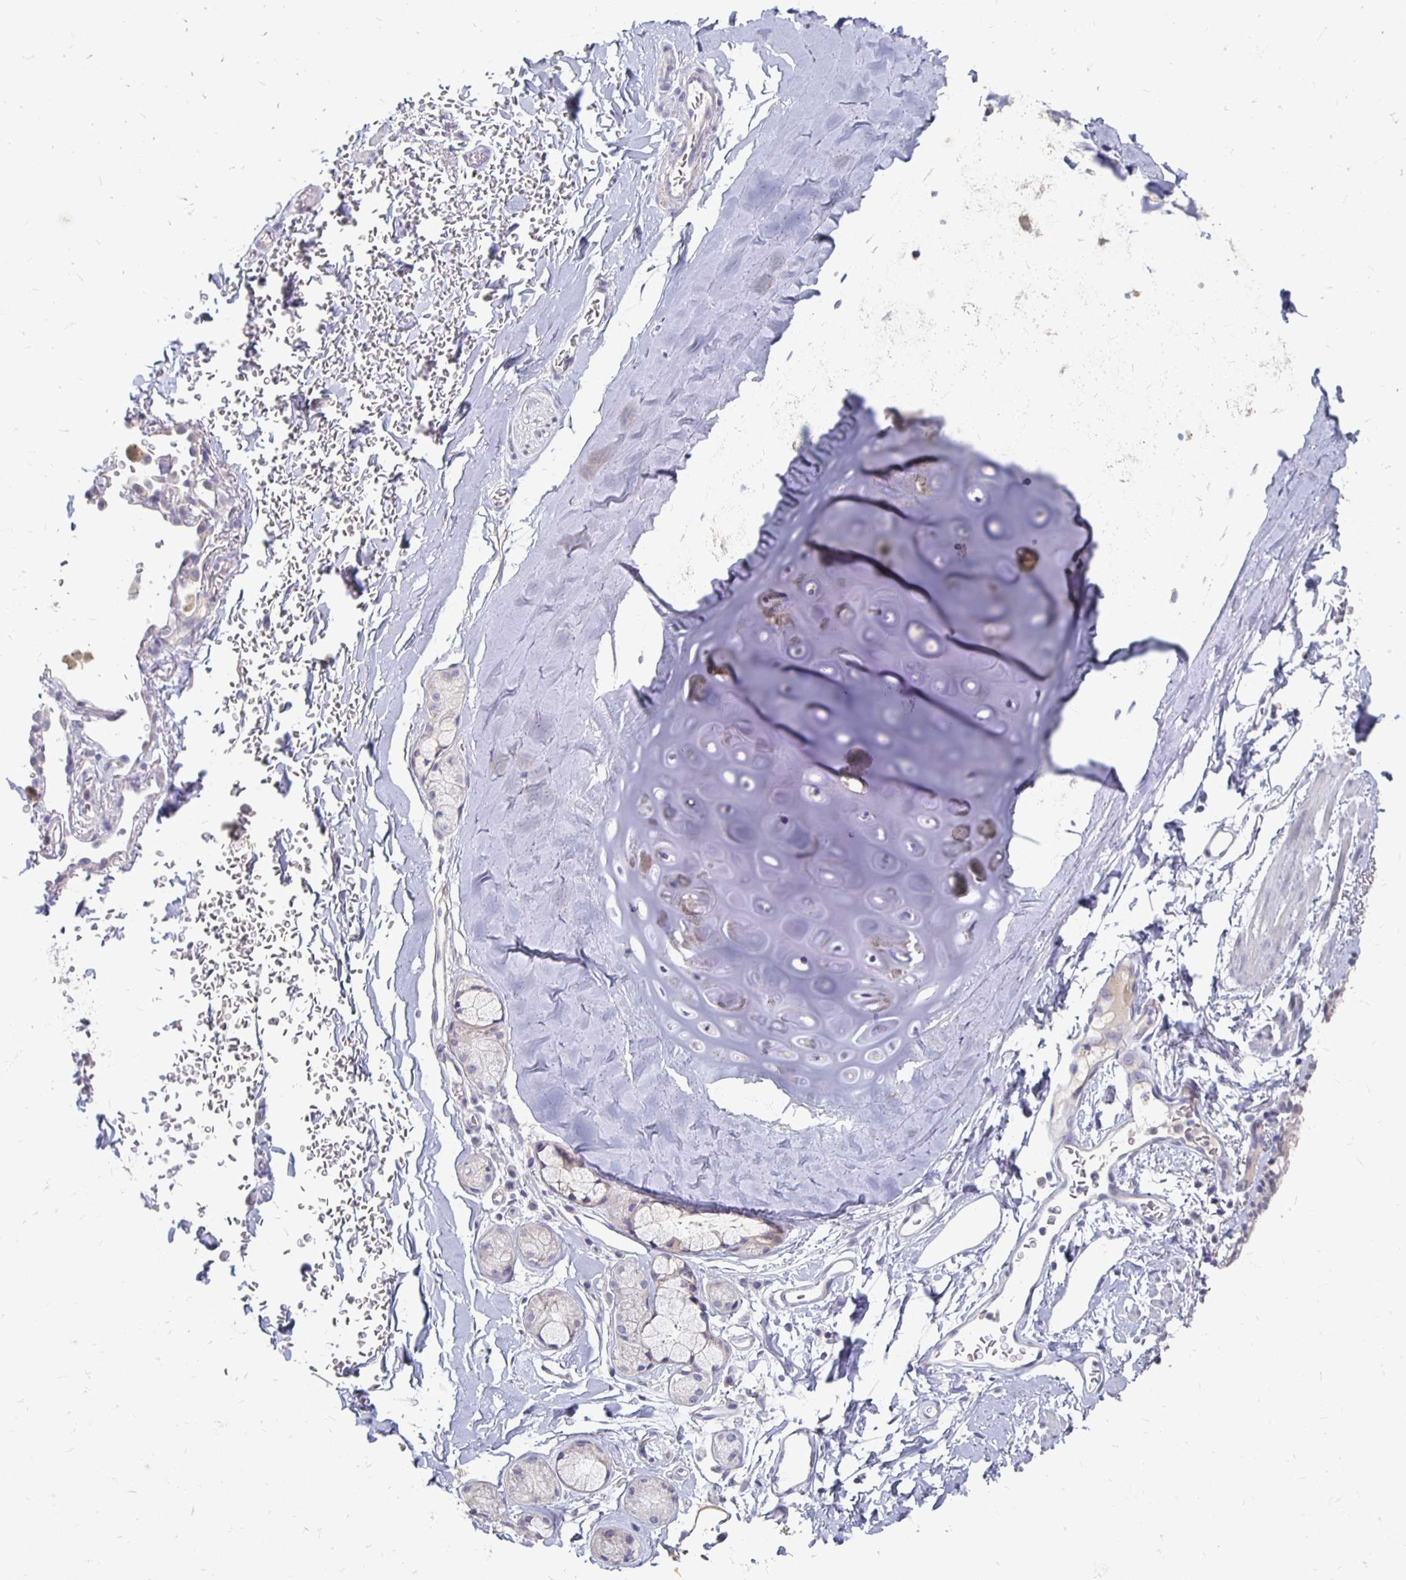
{"staining": {"intensity": "negative", "quantity": "none", "location": "none"}, "tissue": "adipose tissue", "cell_type": "Adipocytes", "image_type": "normal", "snomed": [{"axis": "morphology", "description": "Normal tissue, NOS"}, {"axis": "topography", "description": "Cartilage tissue"}, {"axis": "topography", "description": "Bronchus"}, {"axis": "topography", "description": "Peripheral nerve tissue"}], "caption": "Micrograph shows no significant protein expression in adipocytes of unremarkable adipose tissue. (Brightfield microscopy of DAB immunohistochemistry at high magnification).", "gene": "FKRP", "patient": {"sex": "male", "age": 67}}